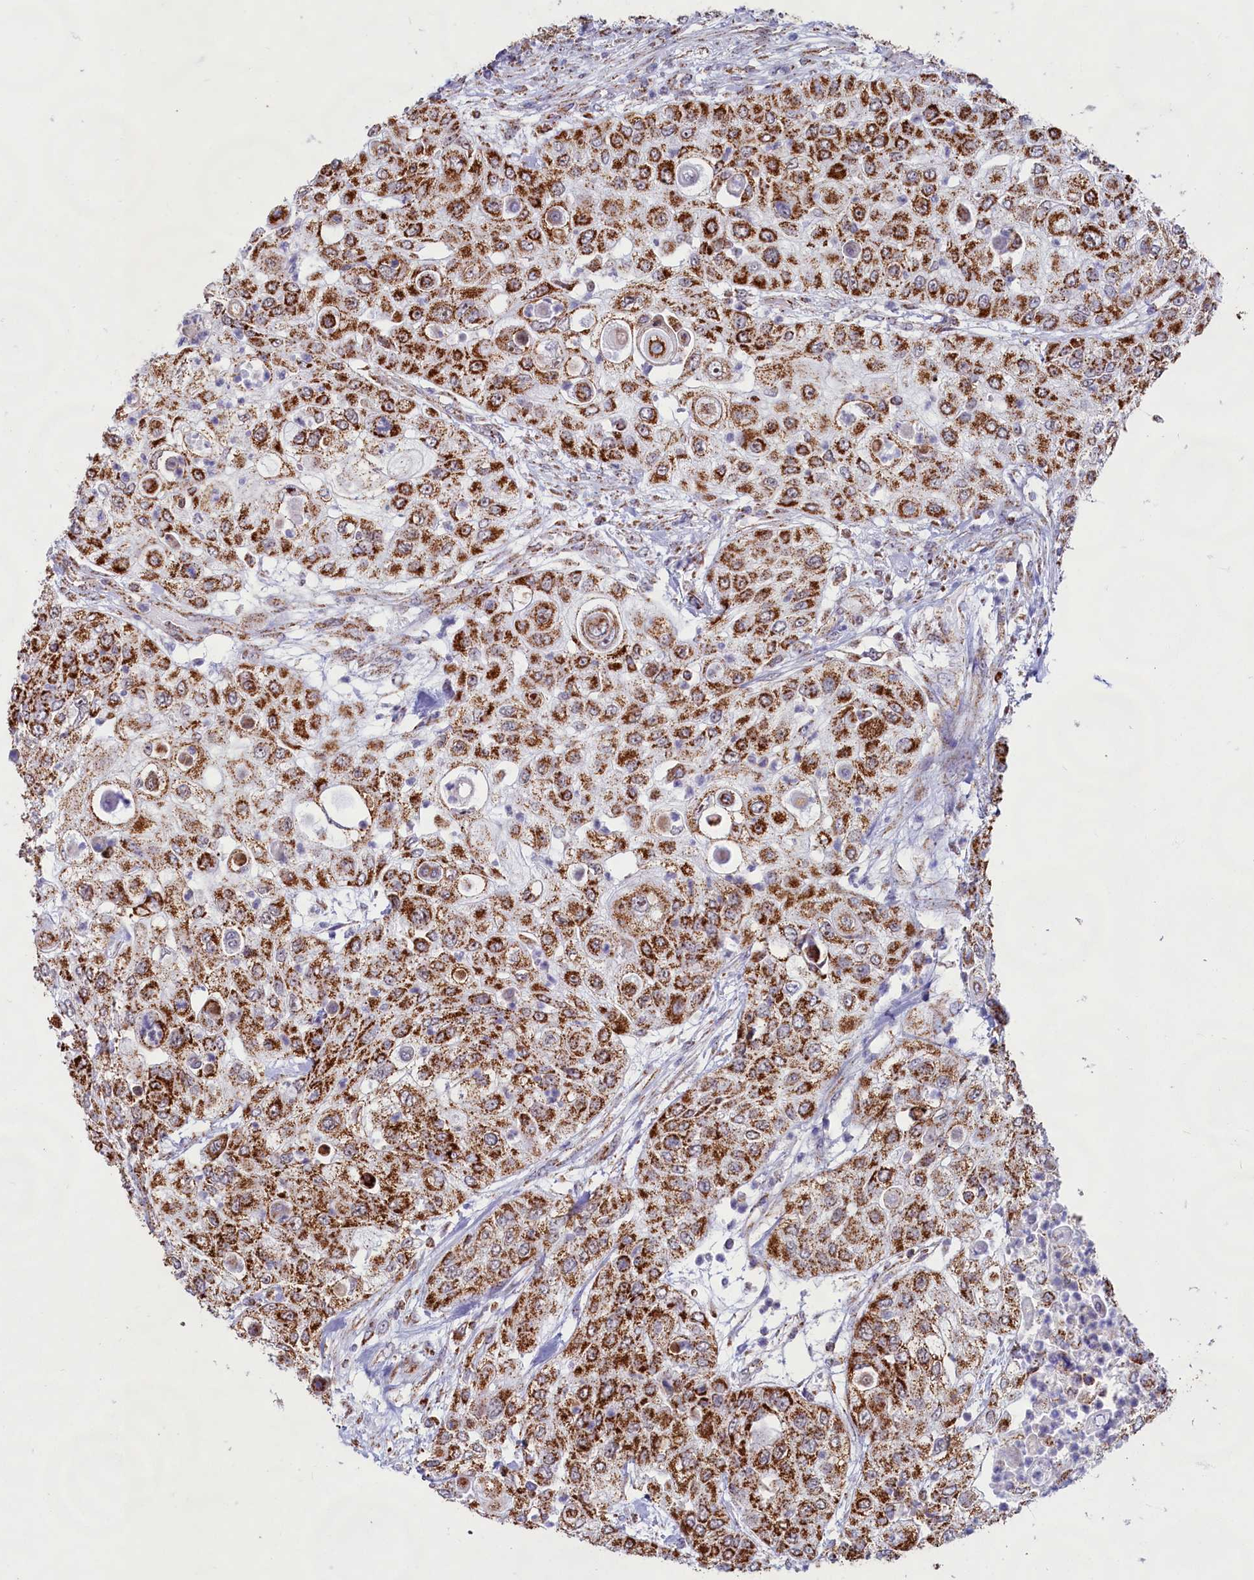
{"staining": {"intensity": "strong", "quantity": ">75%", "location": "cytoplasmic/membranous"}, "tissue": "urothelial cancer", "cell_type": "Tumor cells", "image_type": "cancer", "snomed": [{"axis": "morphology", "description": "Urothelial carcinoma, High grade"}, {"axis": "topography", "description": "Urinary bladder"}], "caption": "Urothelial carcinoma (high-grade) stained with immunohistochemistry shows strong cytoplasmic/membranous staining in approximately >75% of tumor cells. (brown staining indicates protein expression, while blue staining denotes nuclei).", "gene": "C1D", "patient": {"sex": "female", "age": 79}}